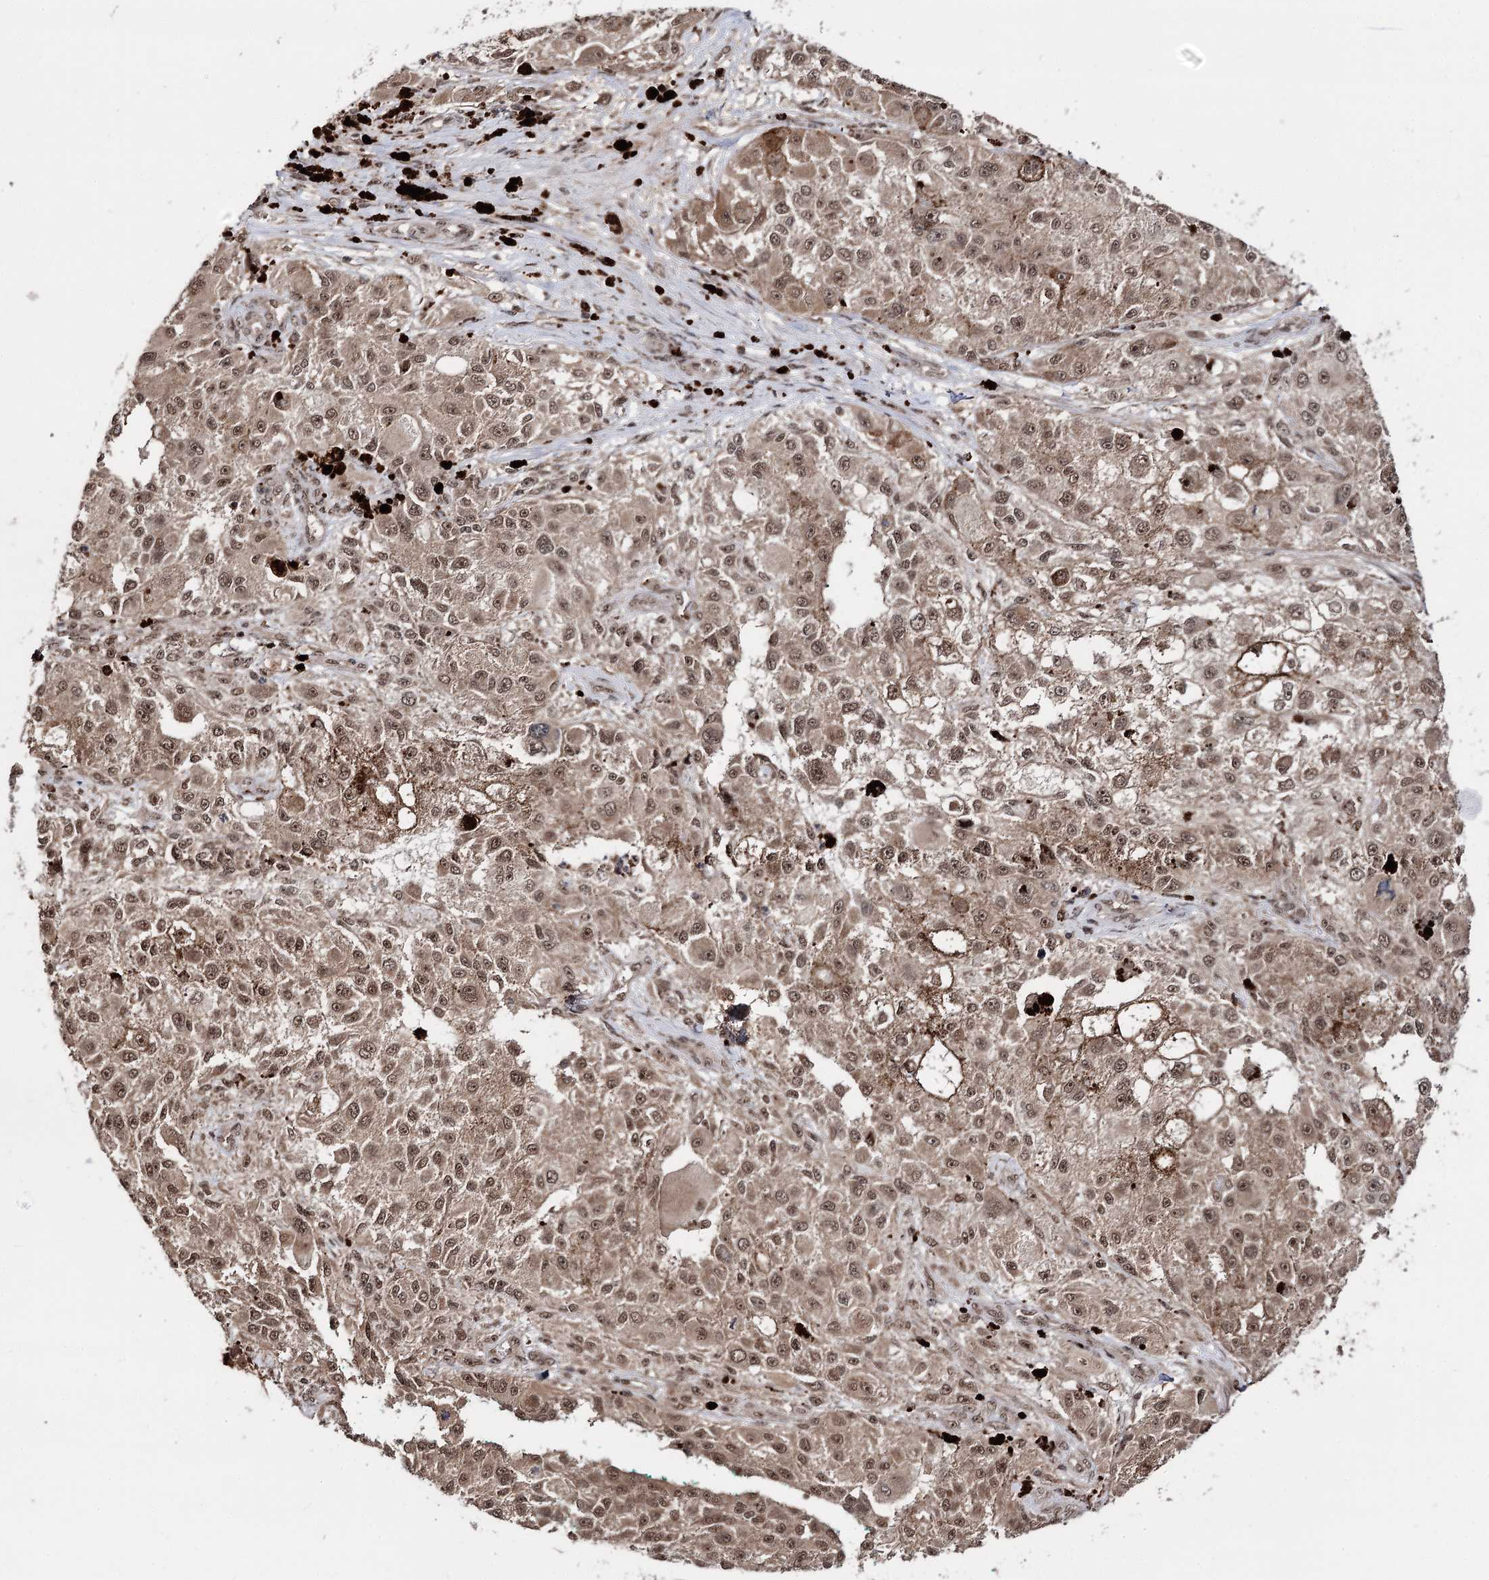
{"staining": {"intensity": "moderate", "quantity": ">75%", "location": "cytoplasmic/membranous,nuclear"}, "tissue": "melanoma", "cell_type": "Tumor cells", "image_type": "cancer", "snomed": [{"axis": "morphology", "description": "Necrosis, NOS"}, {"axis": "morphology", "description": "Malignant melanoma, NOS"}, {"axis": "topography", "description": "Skin"}], "caption": "Immunohistochemistry (IHC) photomicrograph of melanoma stained for a protein (brown), which shows medium levels of moderate cytoplasmic/membranous and nuclear expression in about >75% of tumor cells.", "gene": "FAM53B", "patient": {"sex": "female", "age": 87}}